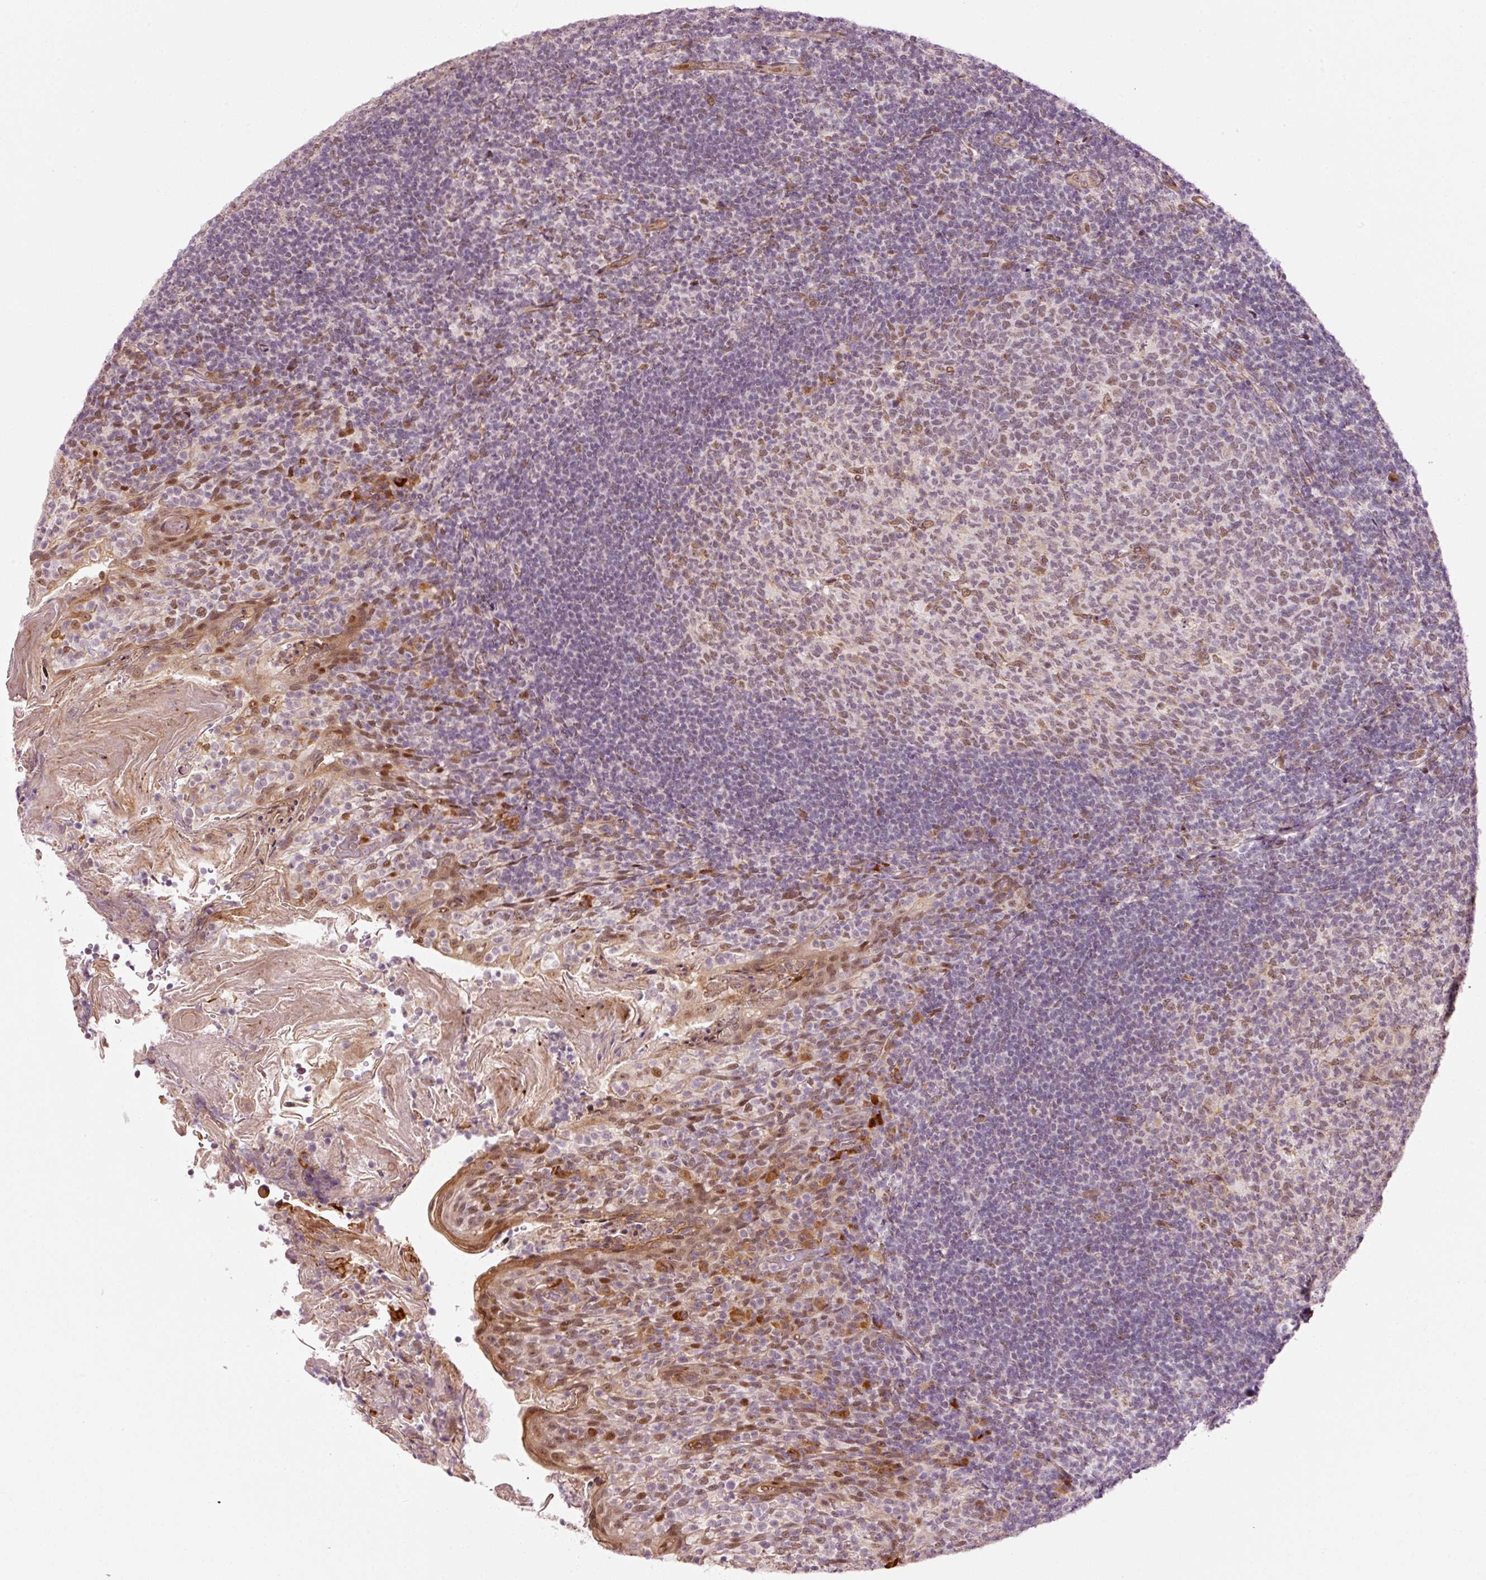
{"staining": {"intensity": "weak", "quantity": "25%-75%", "location": "nuclear"}, "tissue": "tonsil", "cell_type": "Germinal center cells", "image_type": "normal", "snomed": [{"axis": "morphology", "description": "Normal tissue, NOS"}, {"axis": "topography", "description": "Tonsil"}], "caption": "Germinal center cells demonstrate weak nuclear staining in approximately 25%-75% of cells in benign tonsil.", "gene": "ANKRD20A1", "patient": {"sex": "female", "age": 10}}